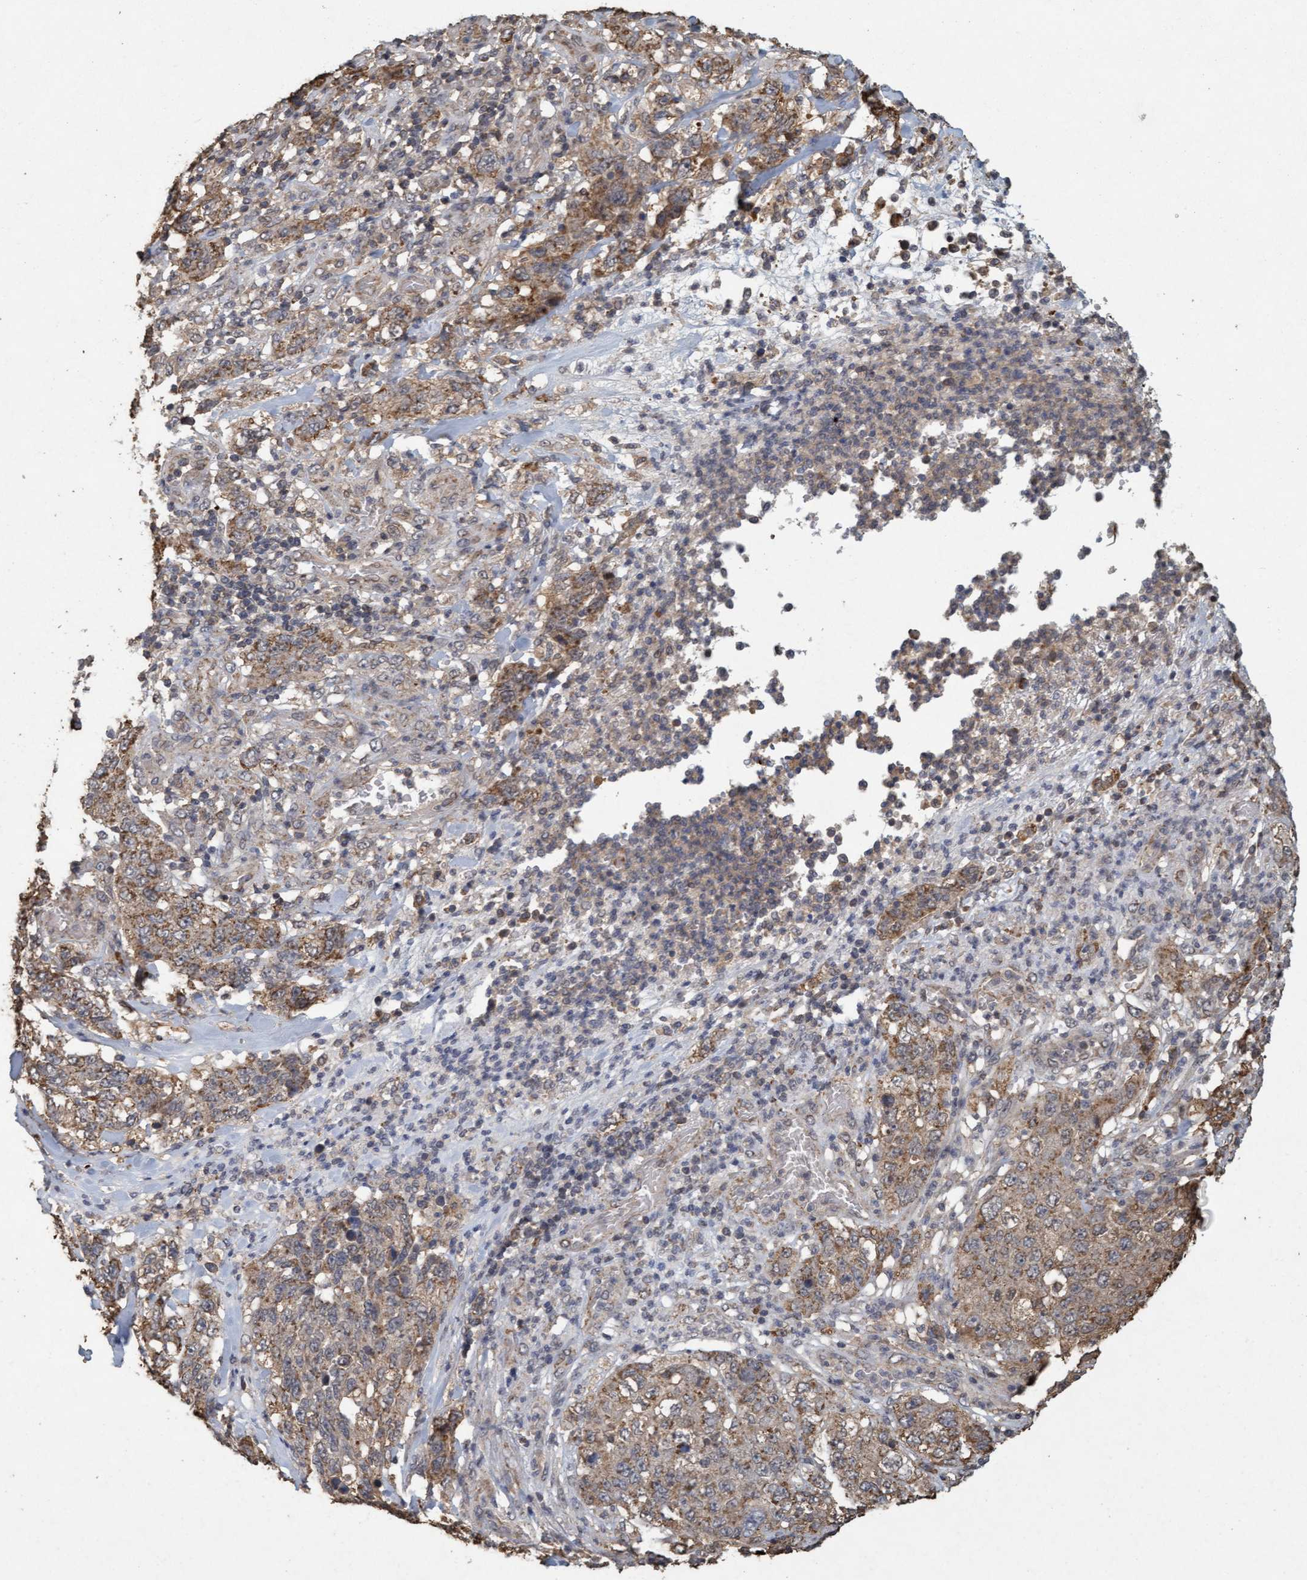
{"staining": {"intensity": "weak", "quantity": ">75%", "location": "cytoplasmic/membranous"}, "tissue": "stomach cancer", "cell_type": "Tumor cells", "image_type": "cancer", "snomed": [{"axis": "morphology", "description": "Adenocarcinoma, NOS"}, {"axis": "topography", "description": "Stomach"}], "caption": "Protein staining of stomach cancer tissue demonstrates weak cytoplasmic/membranous expression in about >75% of tumor cells.", "gene": "VSIG8", "patient": {"sex": "male", "age": 48}}